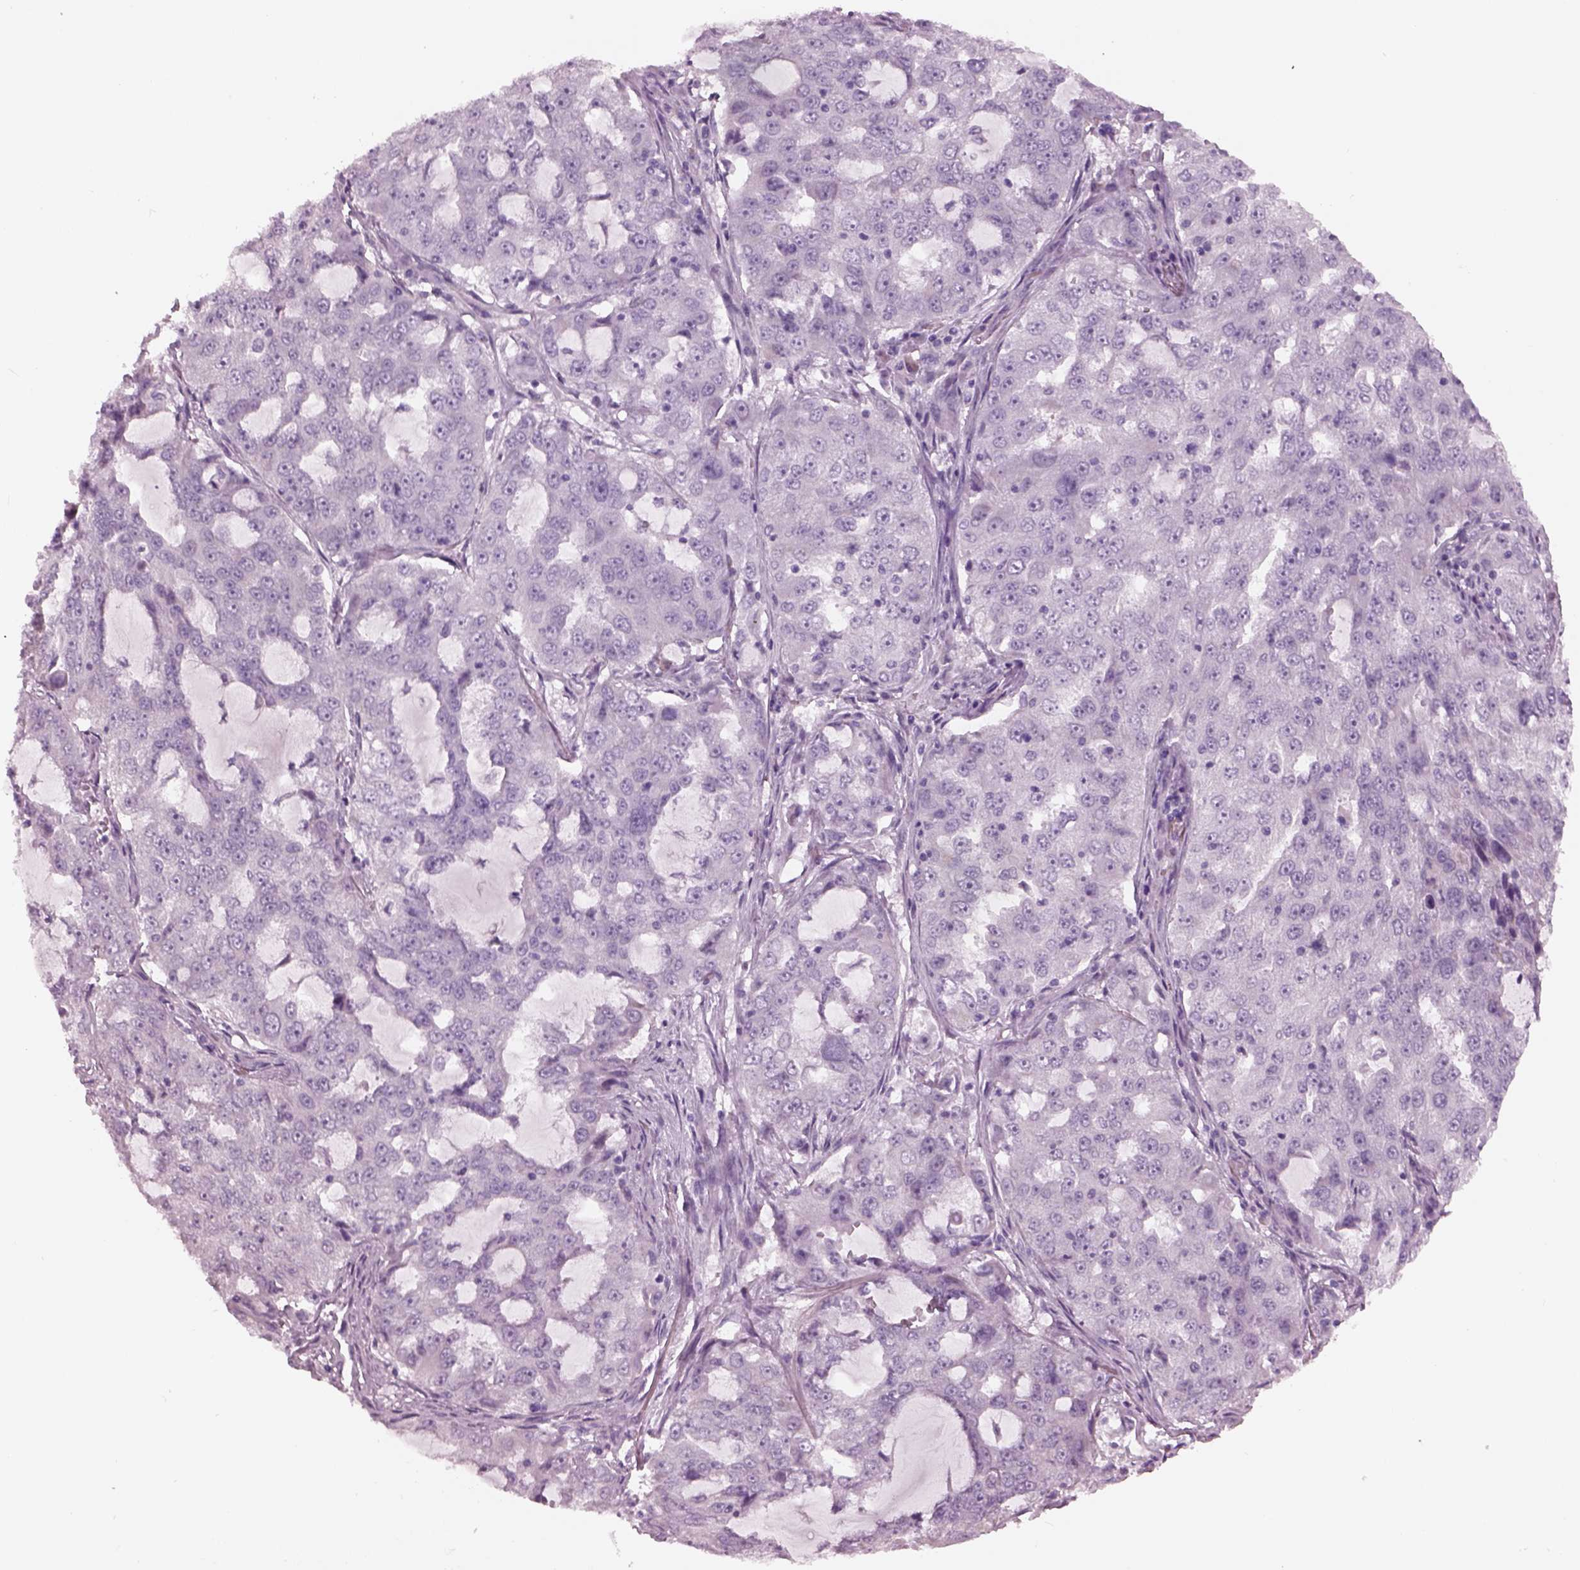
{"staining": {"intensity": "negative", "quantity": "none", "location": "none"}, "tissue": "lung cancer", "cell_type": "Tumor cells", "image_type": "cancer", "snomed": [{"axis": "morphology", "description": "Adenocarcinoma, NOS"}, {"axis": "topography", "description": "Lung"}], "caption": "This is a histopathology image of immunohistochemistry staining of lung cancer (adenocarcinoma), which shows no staining in tumor cells.", "gene": "CYLC1", "patient": {"sex": "female", "age": 61}}